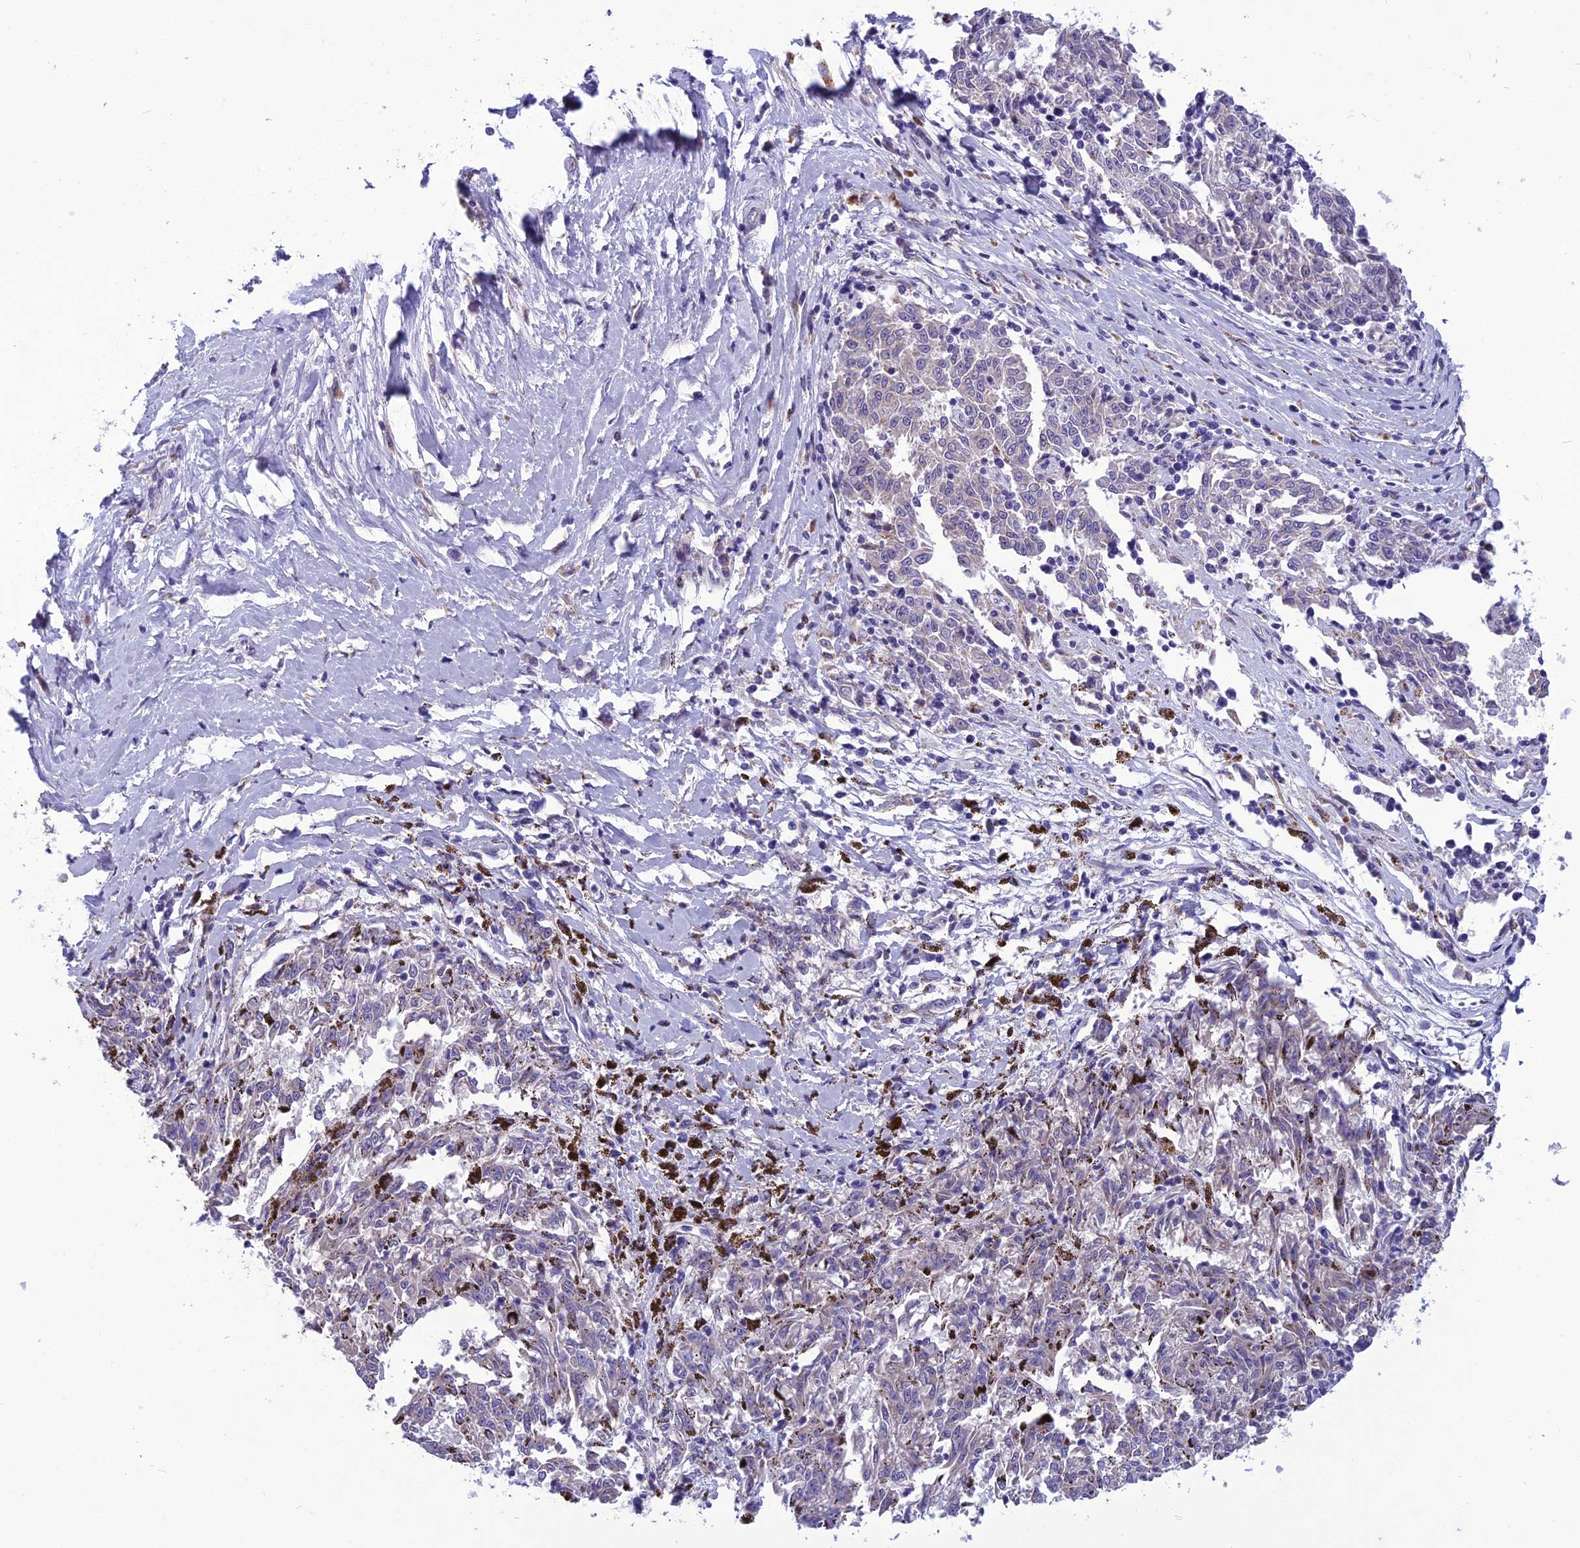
{"staining": {"intensity": "negative", "quantity": "none", "location": "none"}, "tissue": "melanoma", "cell_type": "Tumor cells", "image_type": "cancer", "snomed": [{"axis": "morphology", "description": "Malignant melanoma, NOS"}, {"axis": "topography", "description": "Skin"}], "caption": "This histopathology image is of malignant melanoma stained with immunohistochemistry to label a protein in brown with the nuclei are counter-stained blue. There is no expression in tumor cells.", "gene": "PSMF1", "patient": {"sex": "female", "age": 72}}